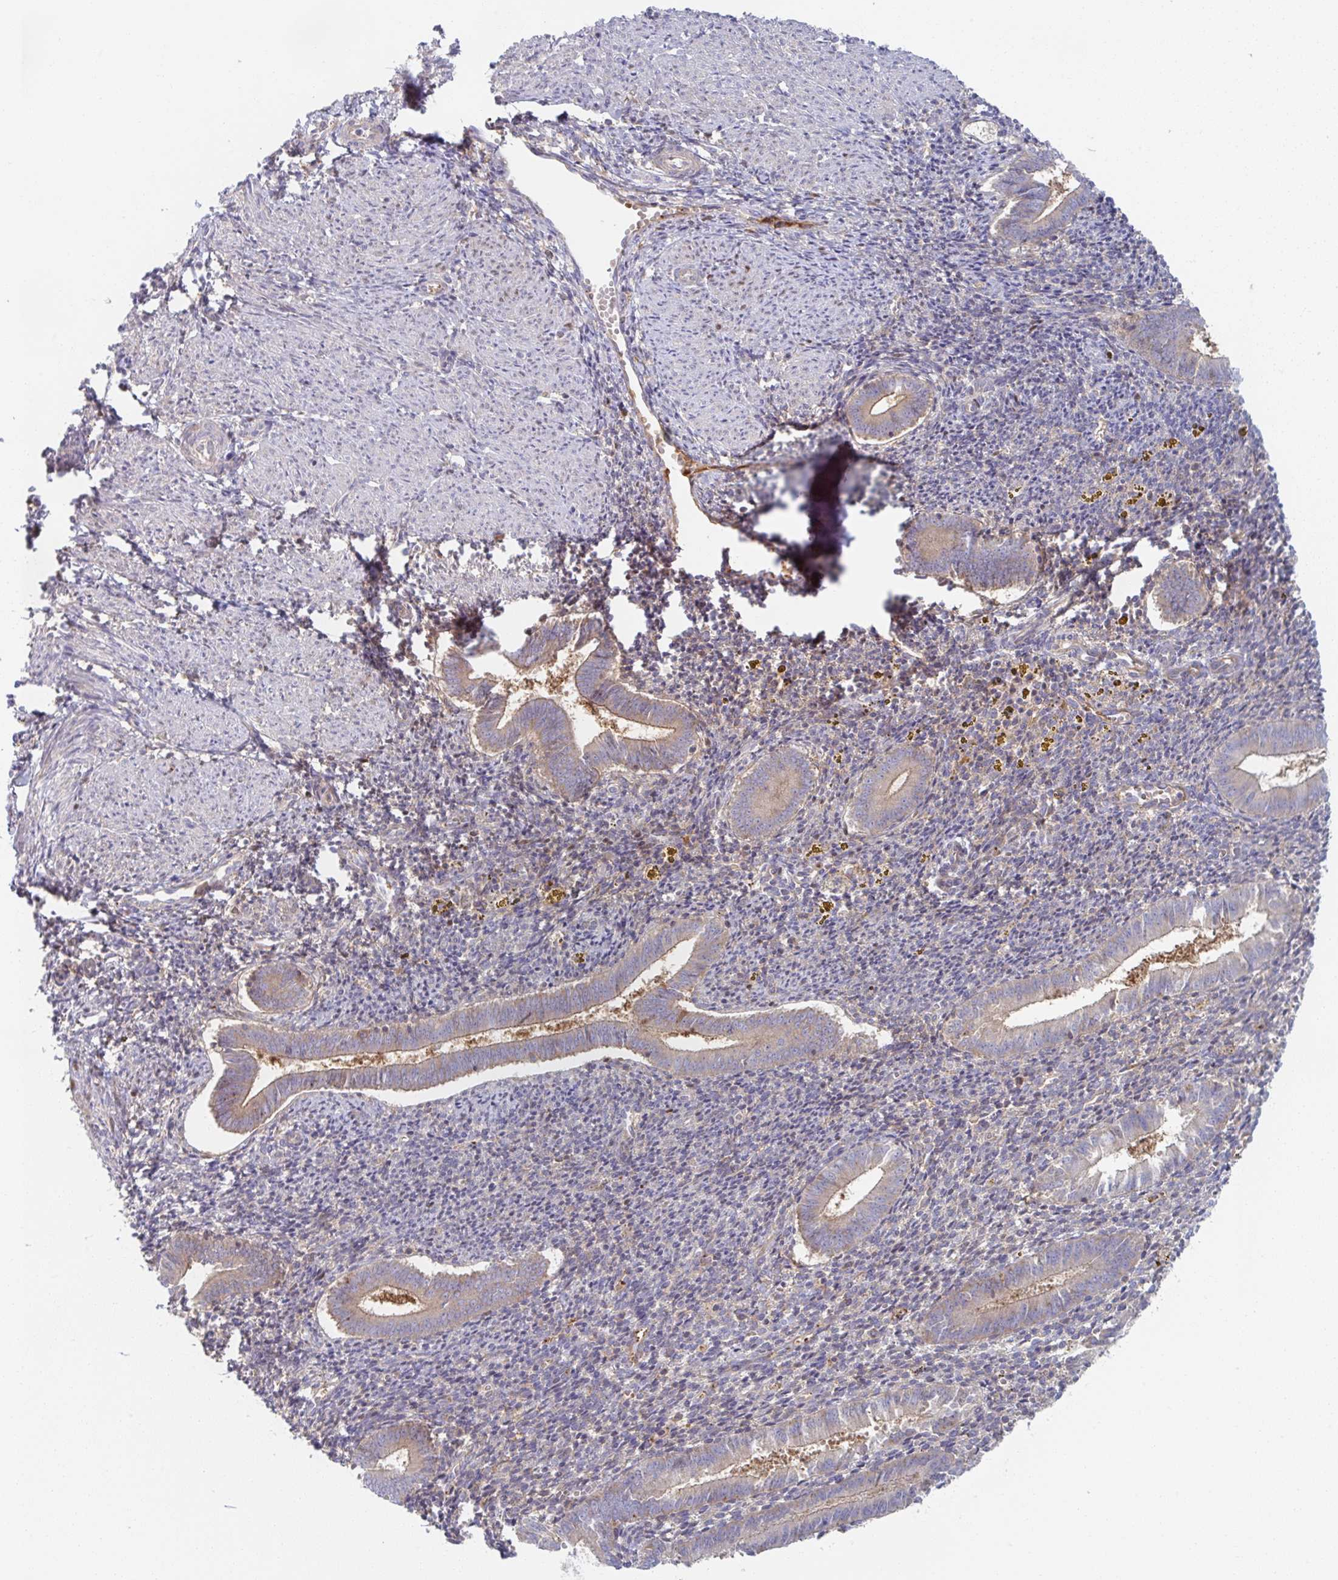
{"staining": {"intensity": "negative", "quantity": "none", "location": "none"}, "tissue": "endometrium", "cell_type": "Cells in endometrial stroma", "image_type": "normal", "snomed": [{"axis": "morphology", "description": "Normal tissue, NOS"}, {"axis": "topography", "description": "Endometrium"}], "caption": "Immunohistochemistry of unremarkable endometrium reveals no positivity in cells in endometrial stroma. Nuclei are stained in blue.", "gene": "AMPD2", "patient": {"sex": "female", "age": 25}}